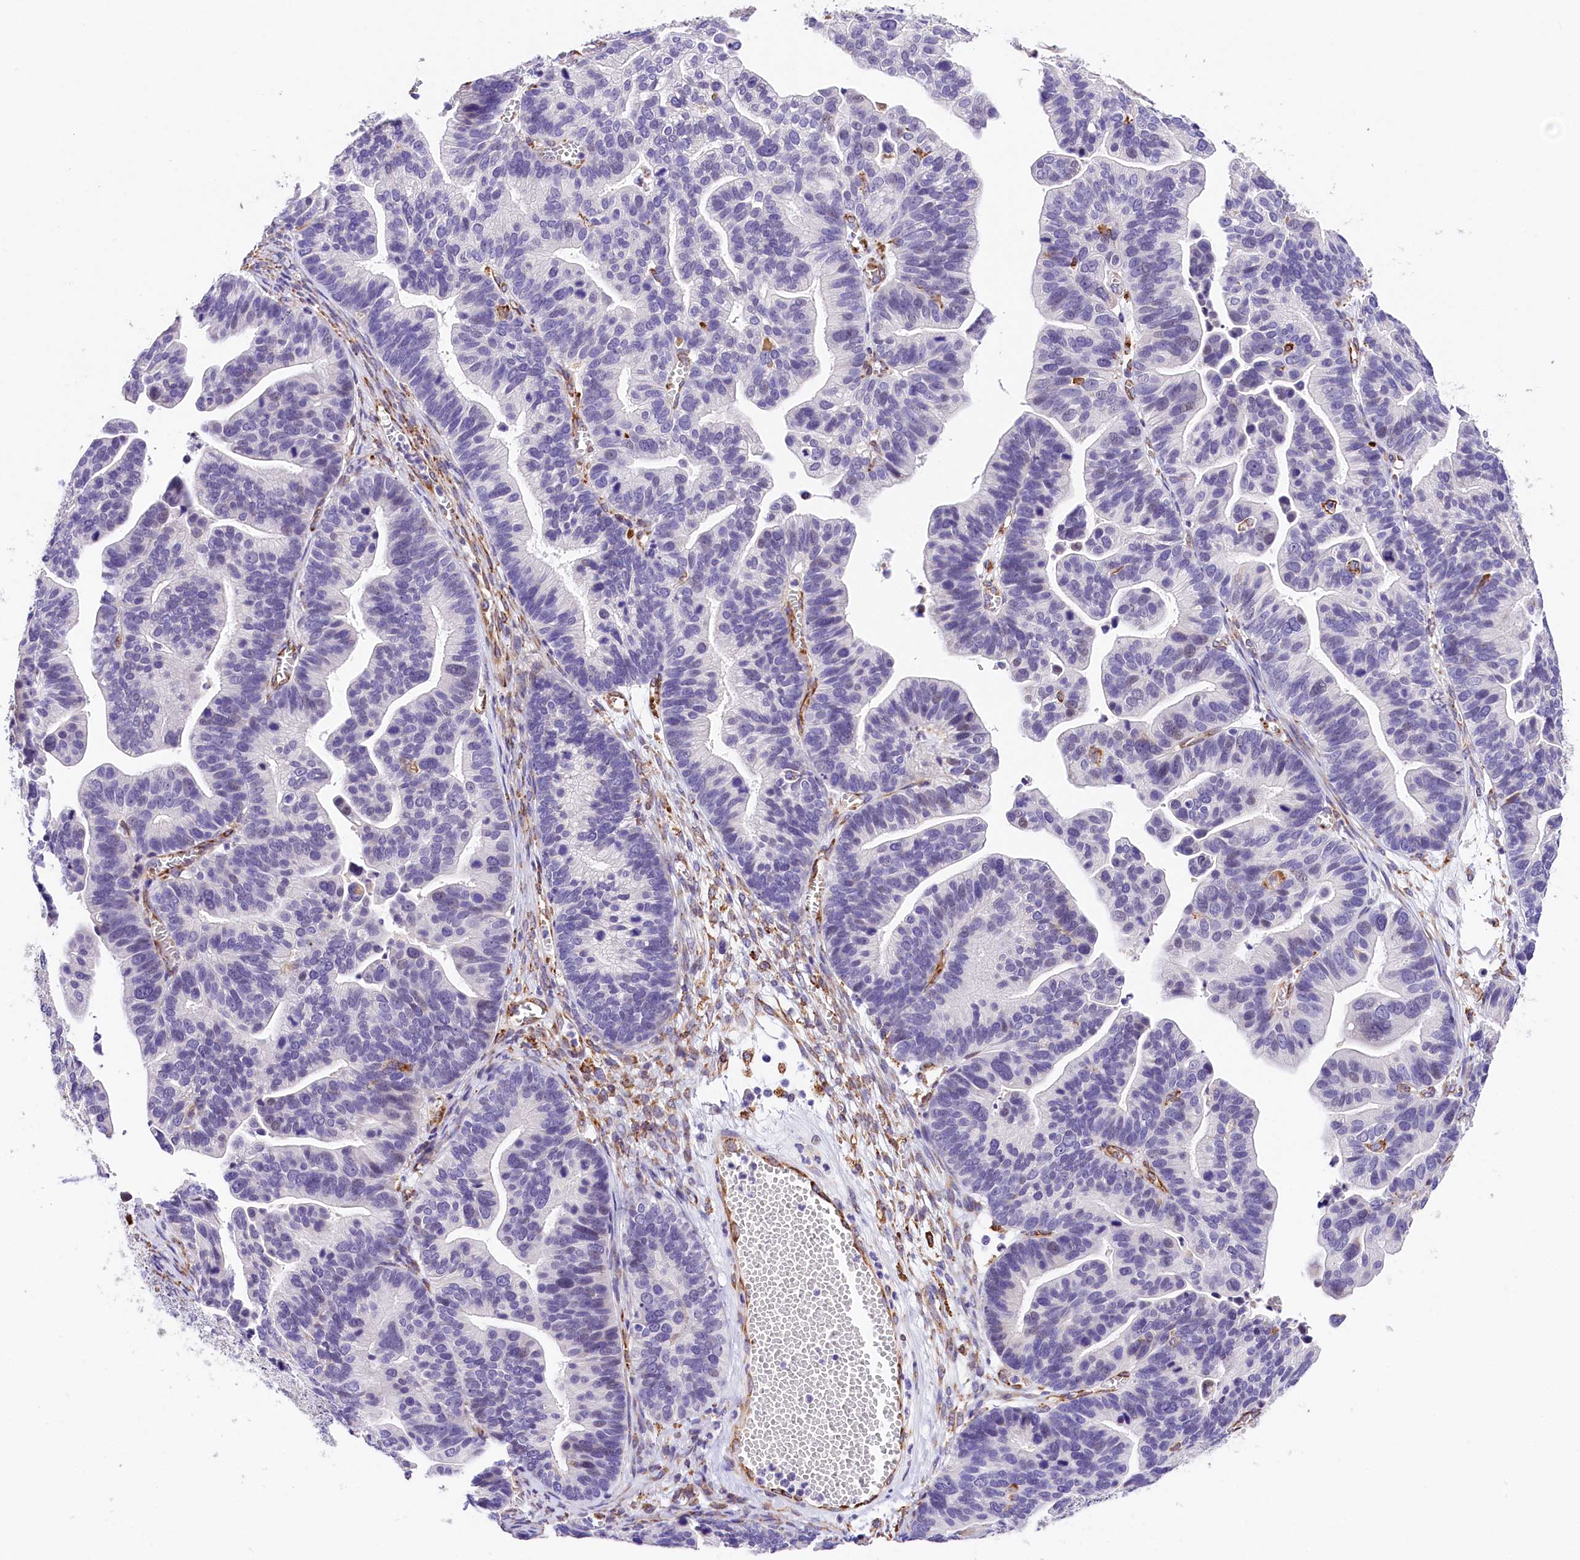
{"staining": {"intensity": "weak", "quantity": "<25%", "location": "cytoplasmic/membranous"}, "tissue": "ovarian cancer", "cell_type": "Tumor cells", "image_type": "cancer", "snomed": [{"axis": "morphology", "description": "Cystadenocarcinoma, serous, NOS"}, {"axis": "topography", "description": "Ovary"}], "caption": "The photomicrograph exhibits no staining of tumor cells in serous cystadenocarcinoma (ovarian).", "gene": "ITGA1", "patient": {"sex": "female", "age": 56}}